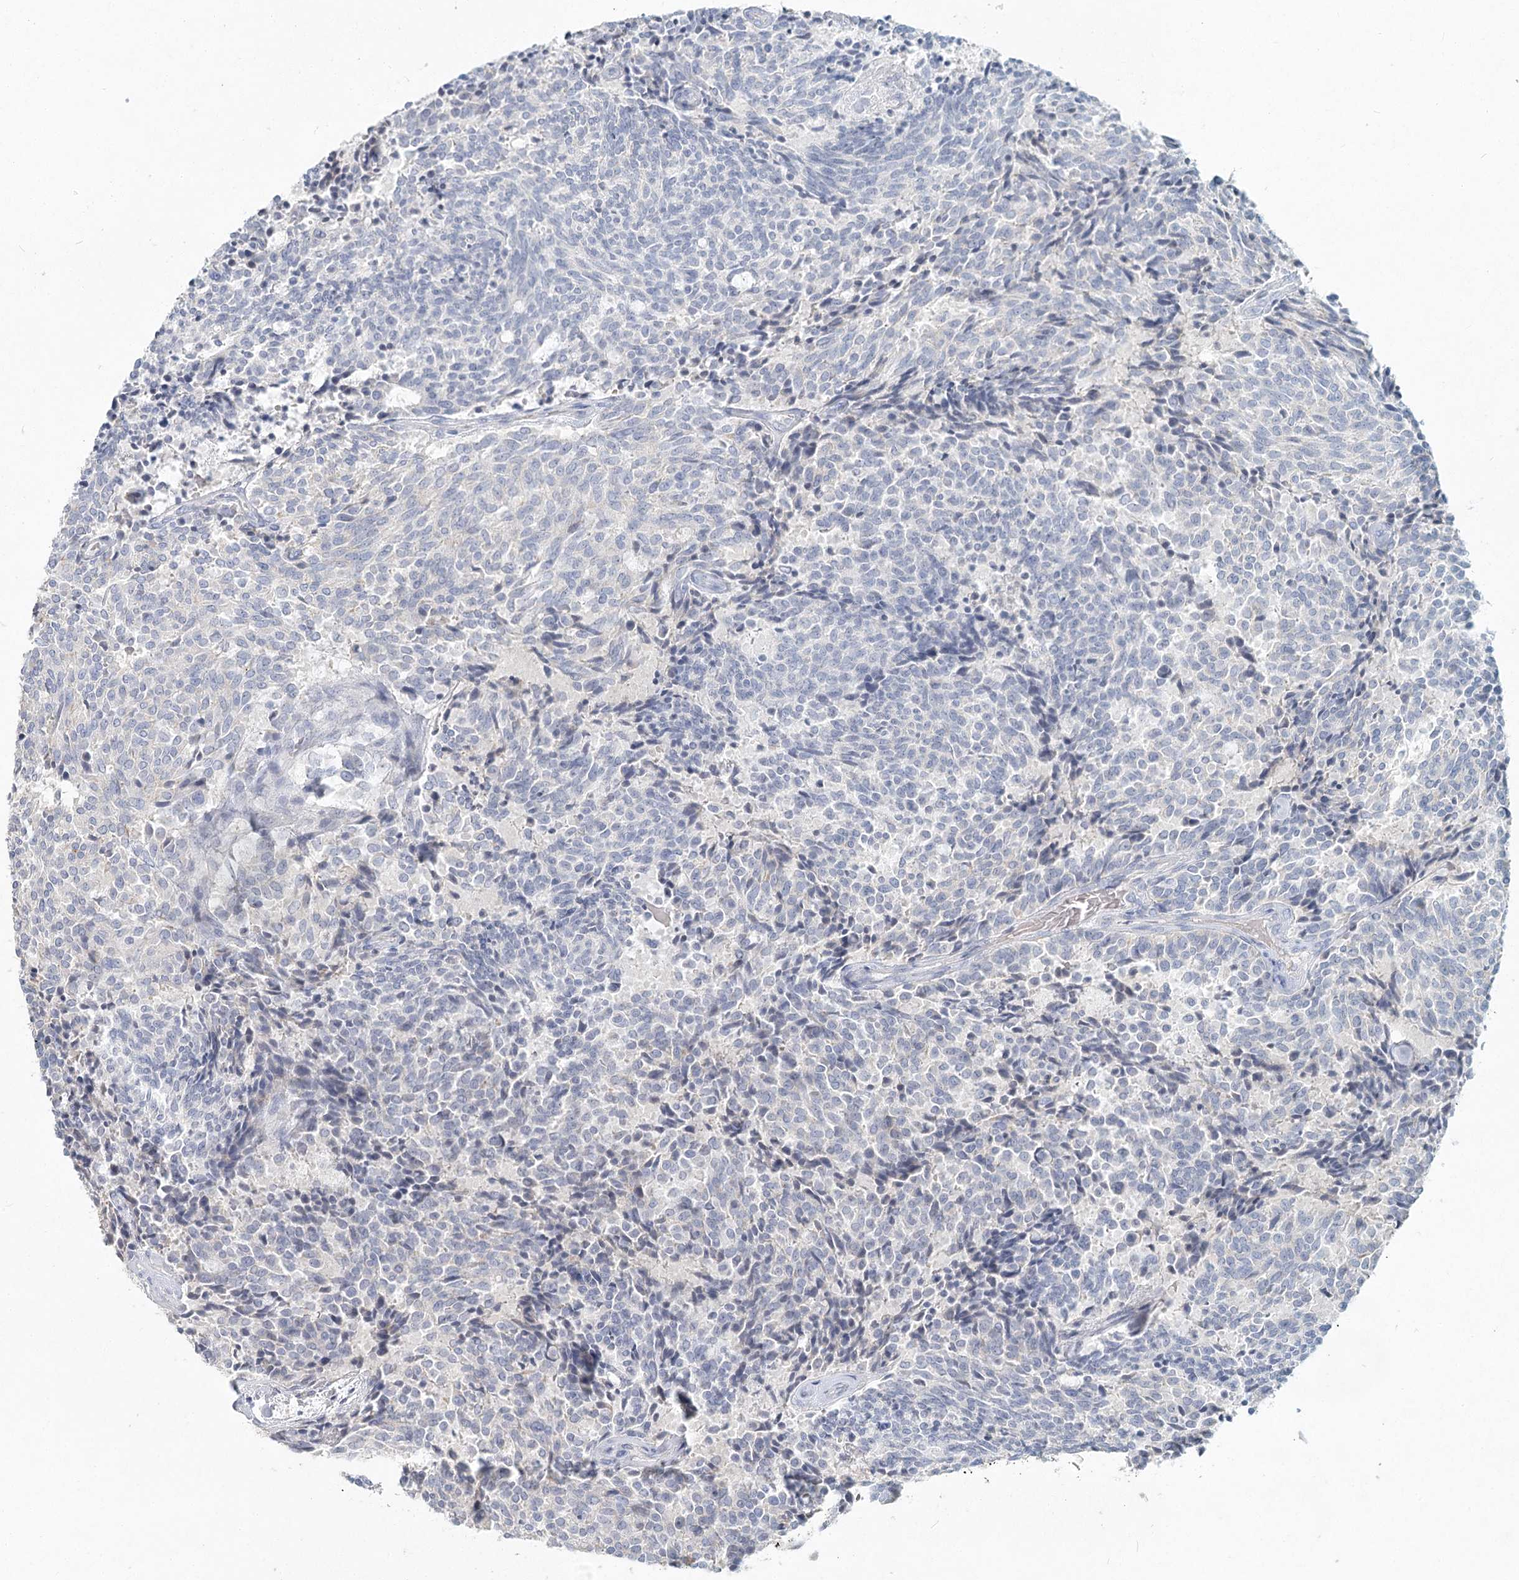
{"staining": {"intensity": "negative", "quantity": "none", "location": "none"}, "tissue": "carcinoid", "cell_type": "Tumor cells", "image_type": "cancer", "snomed": [{"axis": "morphology", "description": "Carcinoid, malignant, NOS"}, {"axis": "topography", "description": "Pancreas"}], "caption": "Tumor cells are negative for protein expression in human carcinoid (malignant).", "gene": "LRP2BP", "patient": {"sex": "female", "age": 54}}